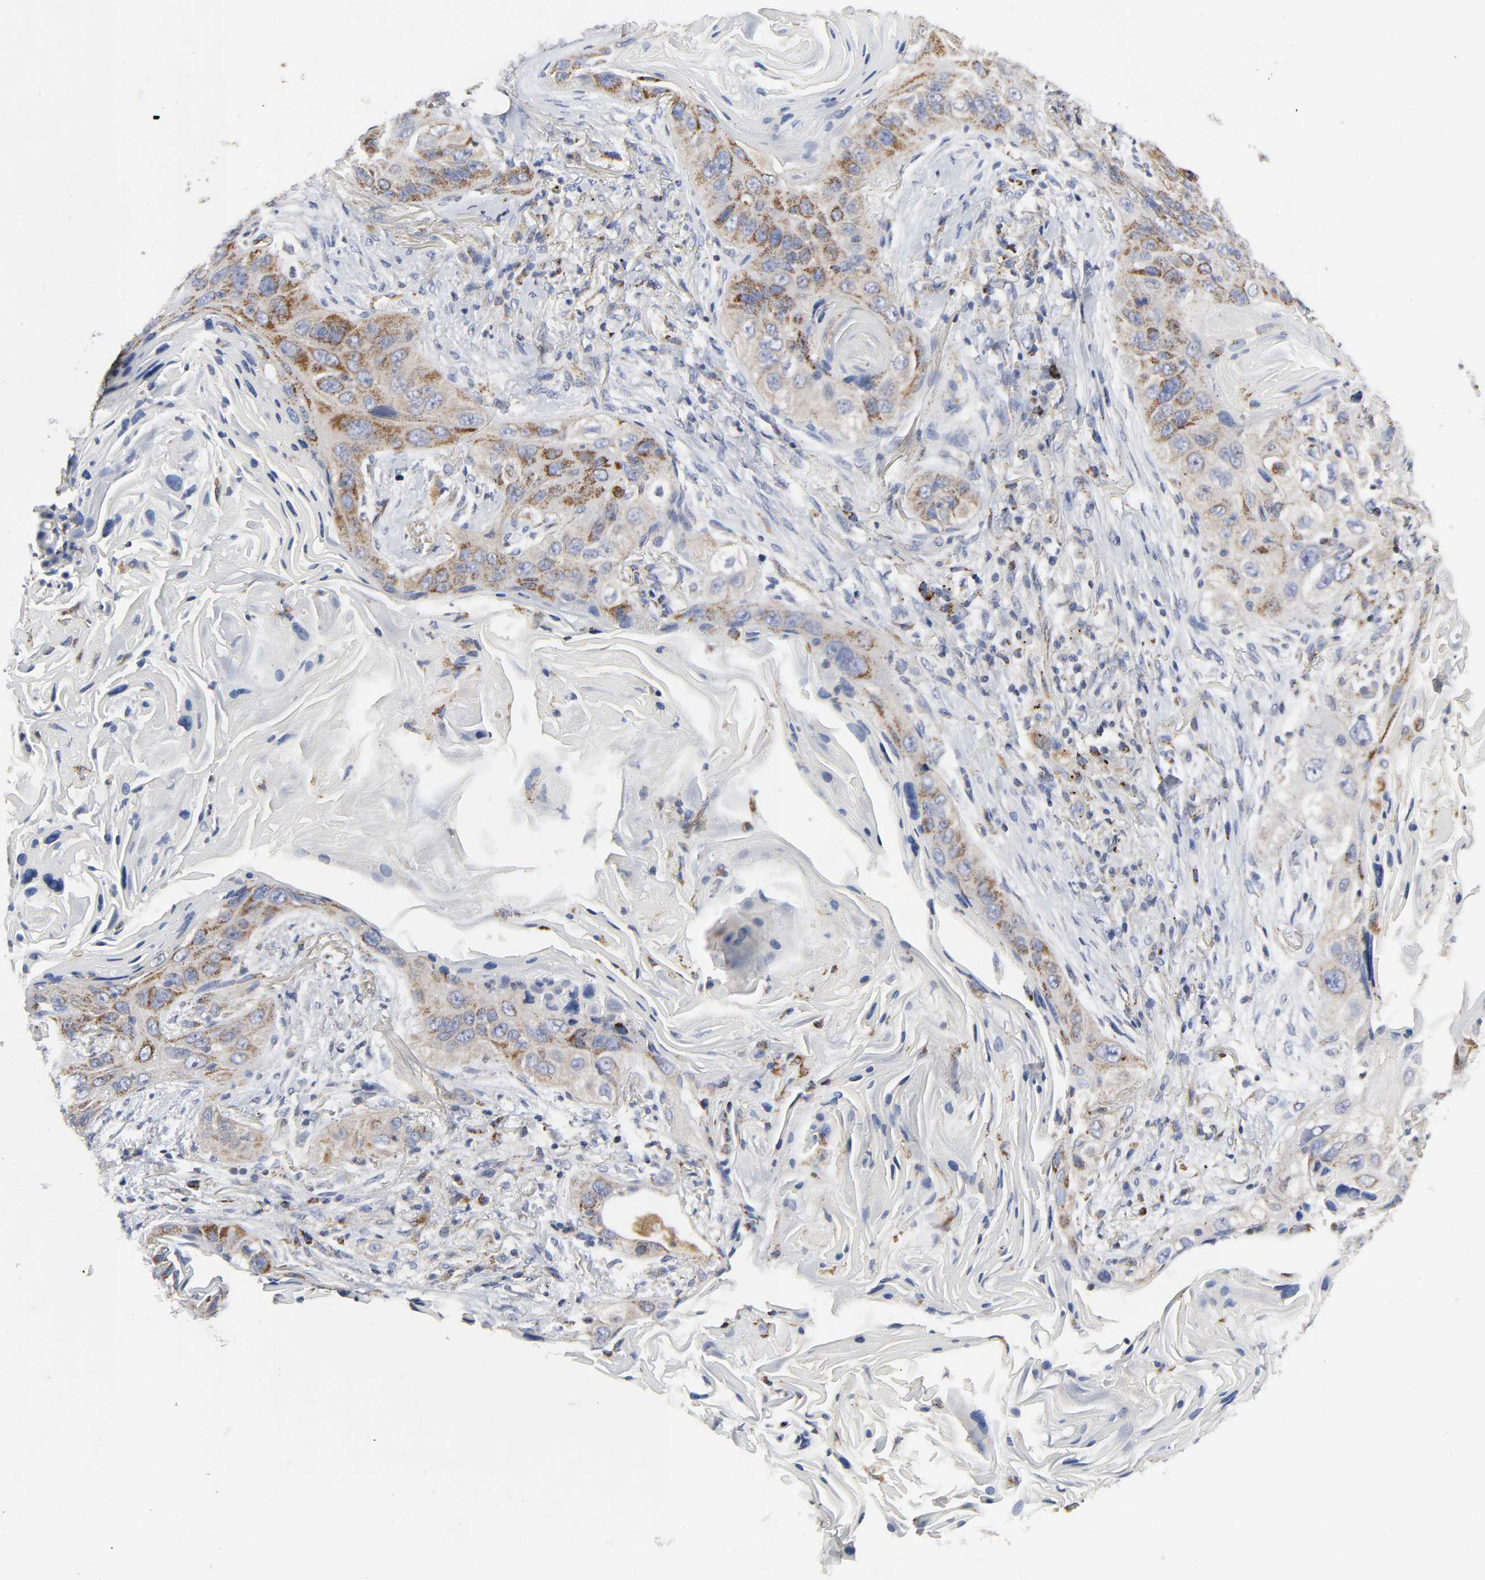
{"staining": {"intensity": "strong", "quantity": "25%-75%", "location": "cytoplasmic/membranous"}, "tissue": "lung cancer", "cell_type": "Tumor cells", "image_type": "cancer", "snomed": [{"axis": "morphology", "description": "Squamous cell carcinoma, NOS"}, {"axis": "topography", "description": "Lung"}], "caption": "The photomicrograph demonstrates immunohistochemical staining of lung squamous cell carcinoma. There is strong cytoplasmic/membranous staining is seen in about 25%-75% of tumor cells. The staining was performed using DAB (3,3'-diaminobenzidine), with brown indicating positive protein expression. Nuclei are stained blue with hematoxylin.", "gene": "AOPEP", "patient": {"sex": "female", "age": 67}}